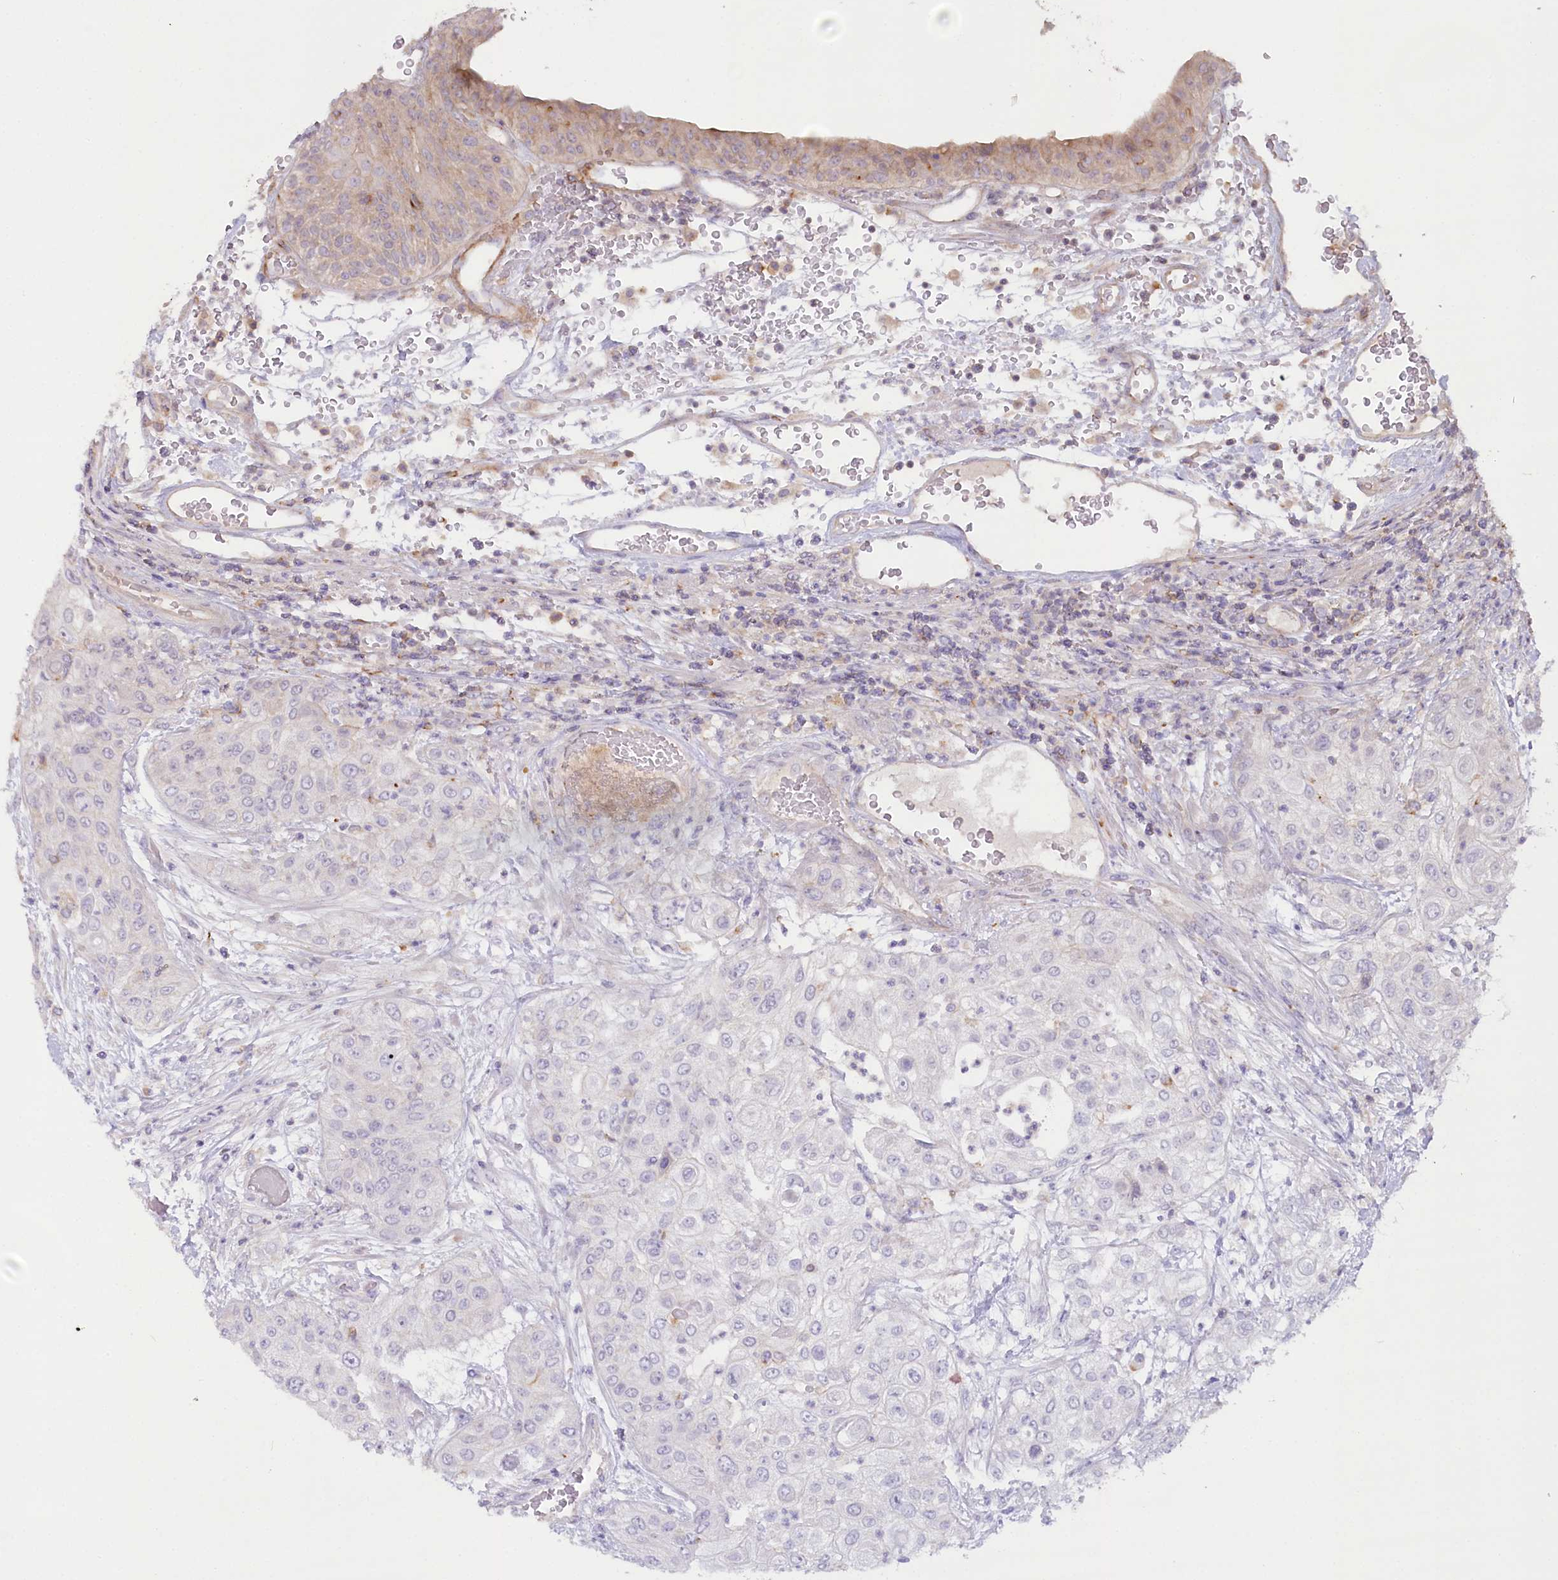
{"staining": {"intensity": "negative", "quantity": "none", "location": "none"}, "tissue": "urothelial cancer", "cell_type": "Tumor cells", "image_type": "cancer", "snomed": [{"axis": "morphology", "description": "Urothelial carcinoma, High grade"}, {"axis": "topography", "description": "Urinary bladder"}], "caption": "Urothelial cancer stained for a protein using immunohistochemistry exhibits no staining tumor cells.", "gene": "SLC6A11", "patient": {"sex": "female", "age": 79}}